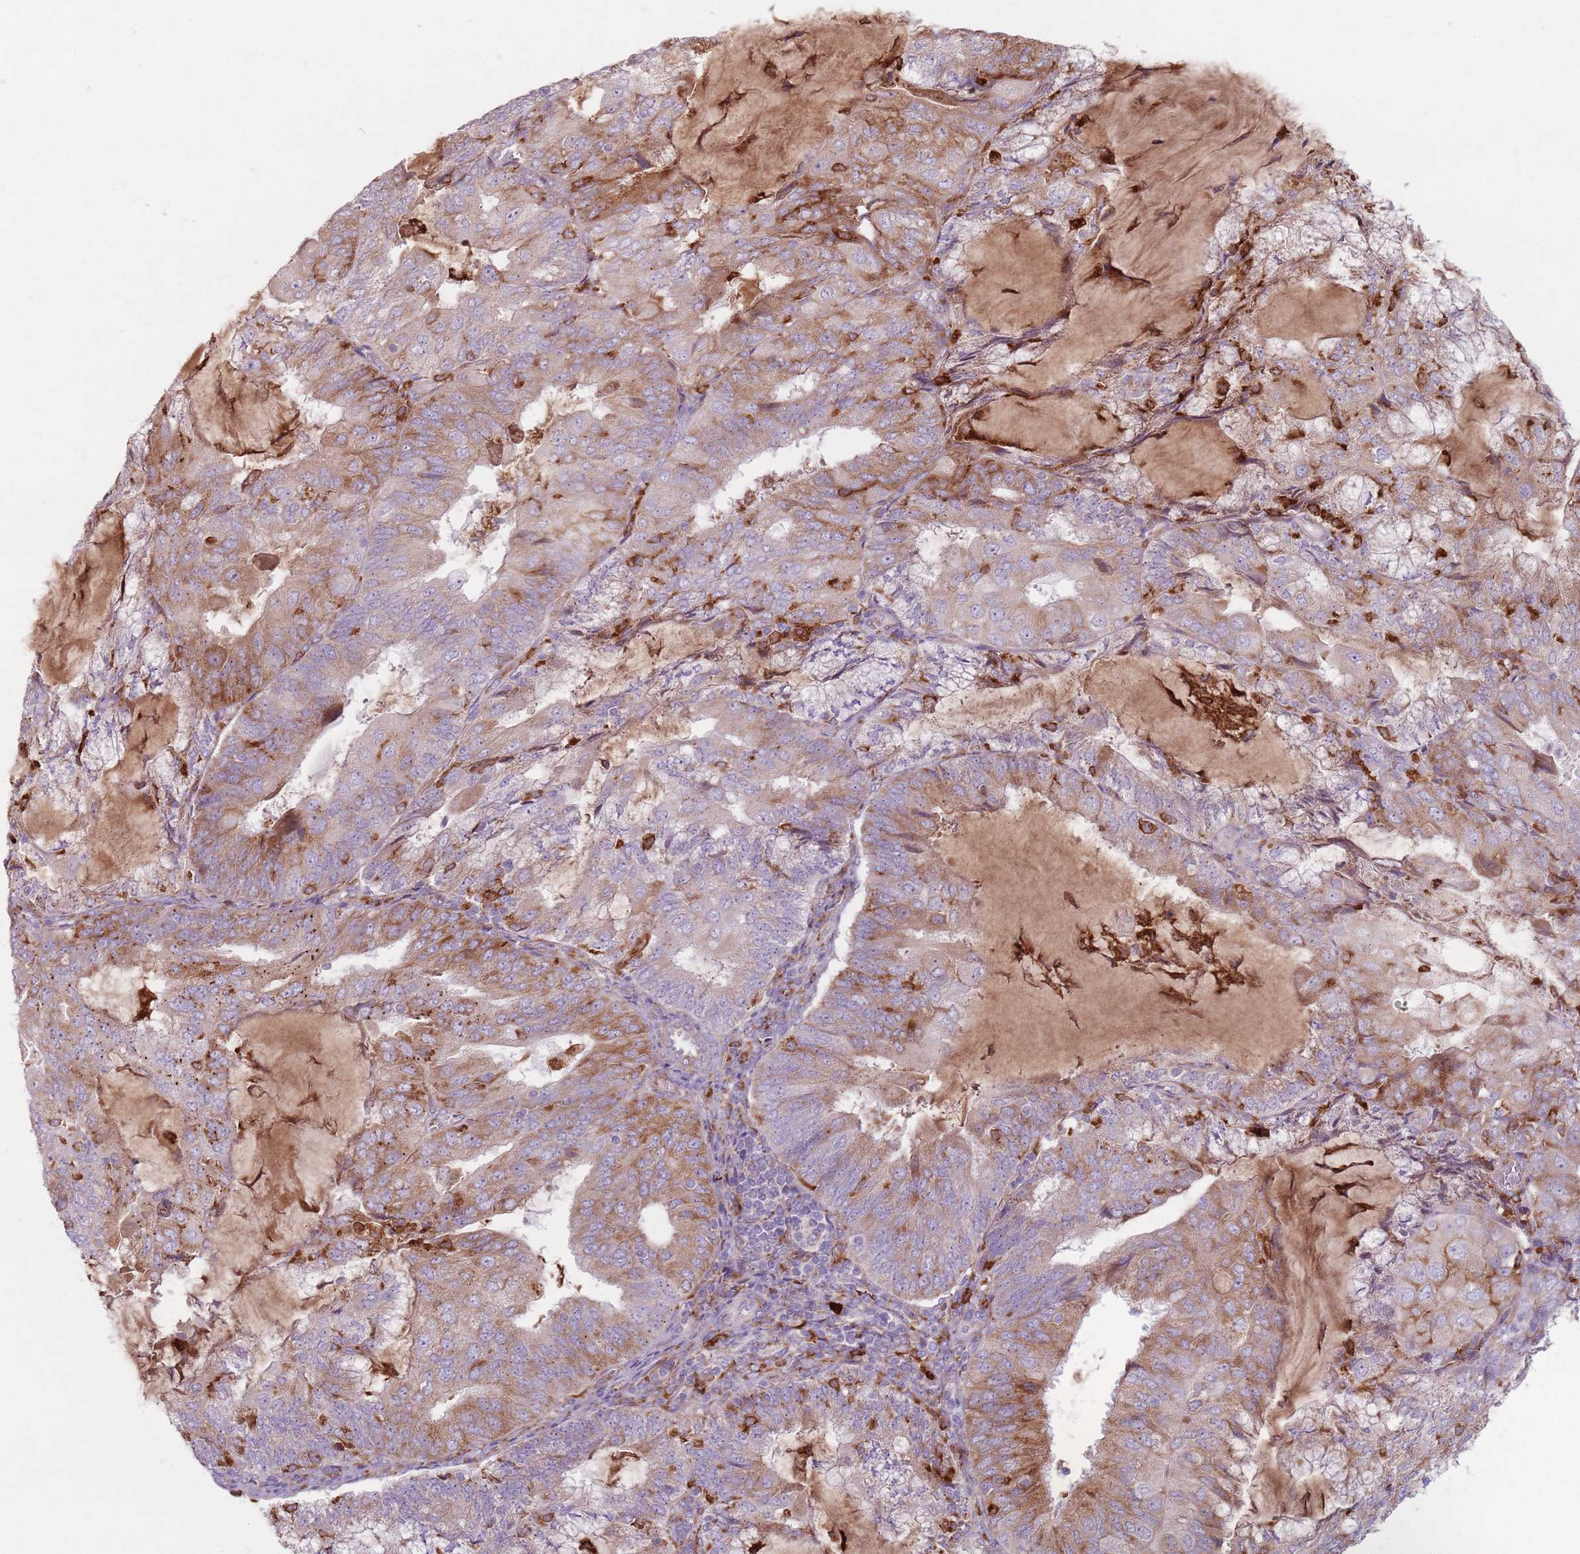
{"staining": {"intensity": "moderate", "quantity": "25%-75%", "location": "cytoplasmic/membranous"}, "tissue": "endometrial cancer", "cell_type": "Tumor cells", "image_type": "cancer", "snomed": [{"axis": "morphology", "description": "Adenocarcinoma, NOS"}, {"axis": "topography", "description": "Endometrium"}], "caption": "Immunohistochemistry (IHC) histopathology image of neoplastic tissue: human adenocarcinoma (endometrial) stained using IHC shows medium levels of moderate protein expression localized specifically in the cytoplasmic/membranous of tumor cells, appearing as a cytoplasmic/membranous brown color.", "gene": "COLGALT1", "patient": {"sex": "female", "age": 81}}